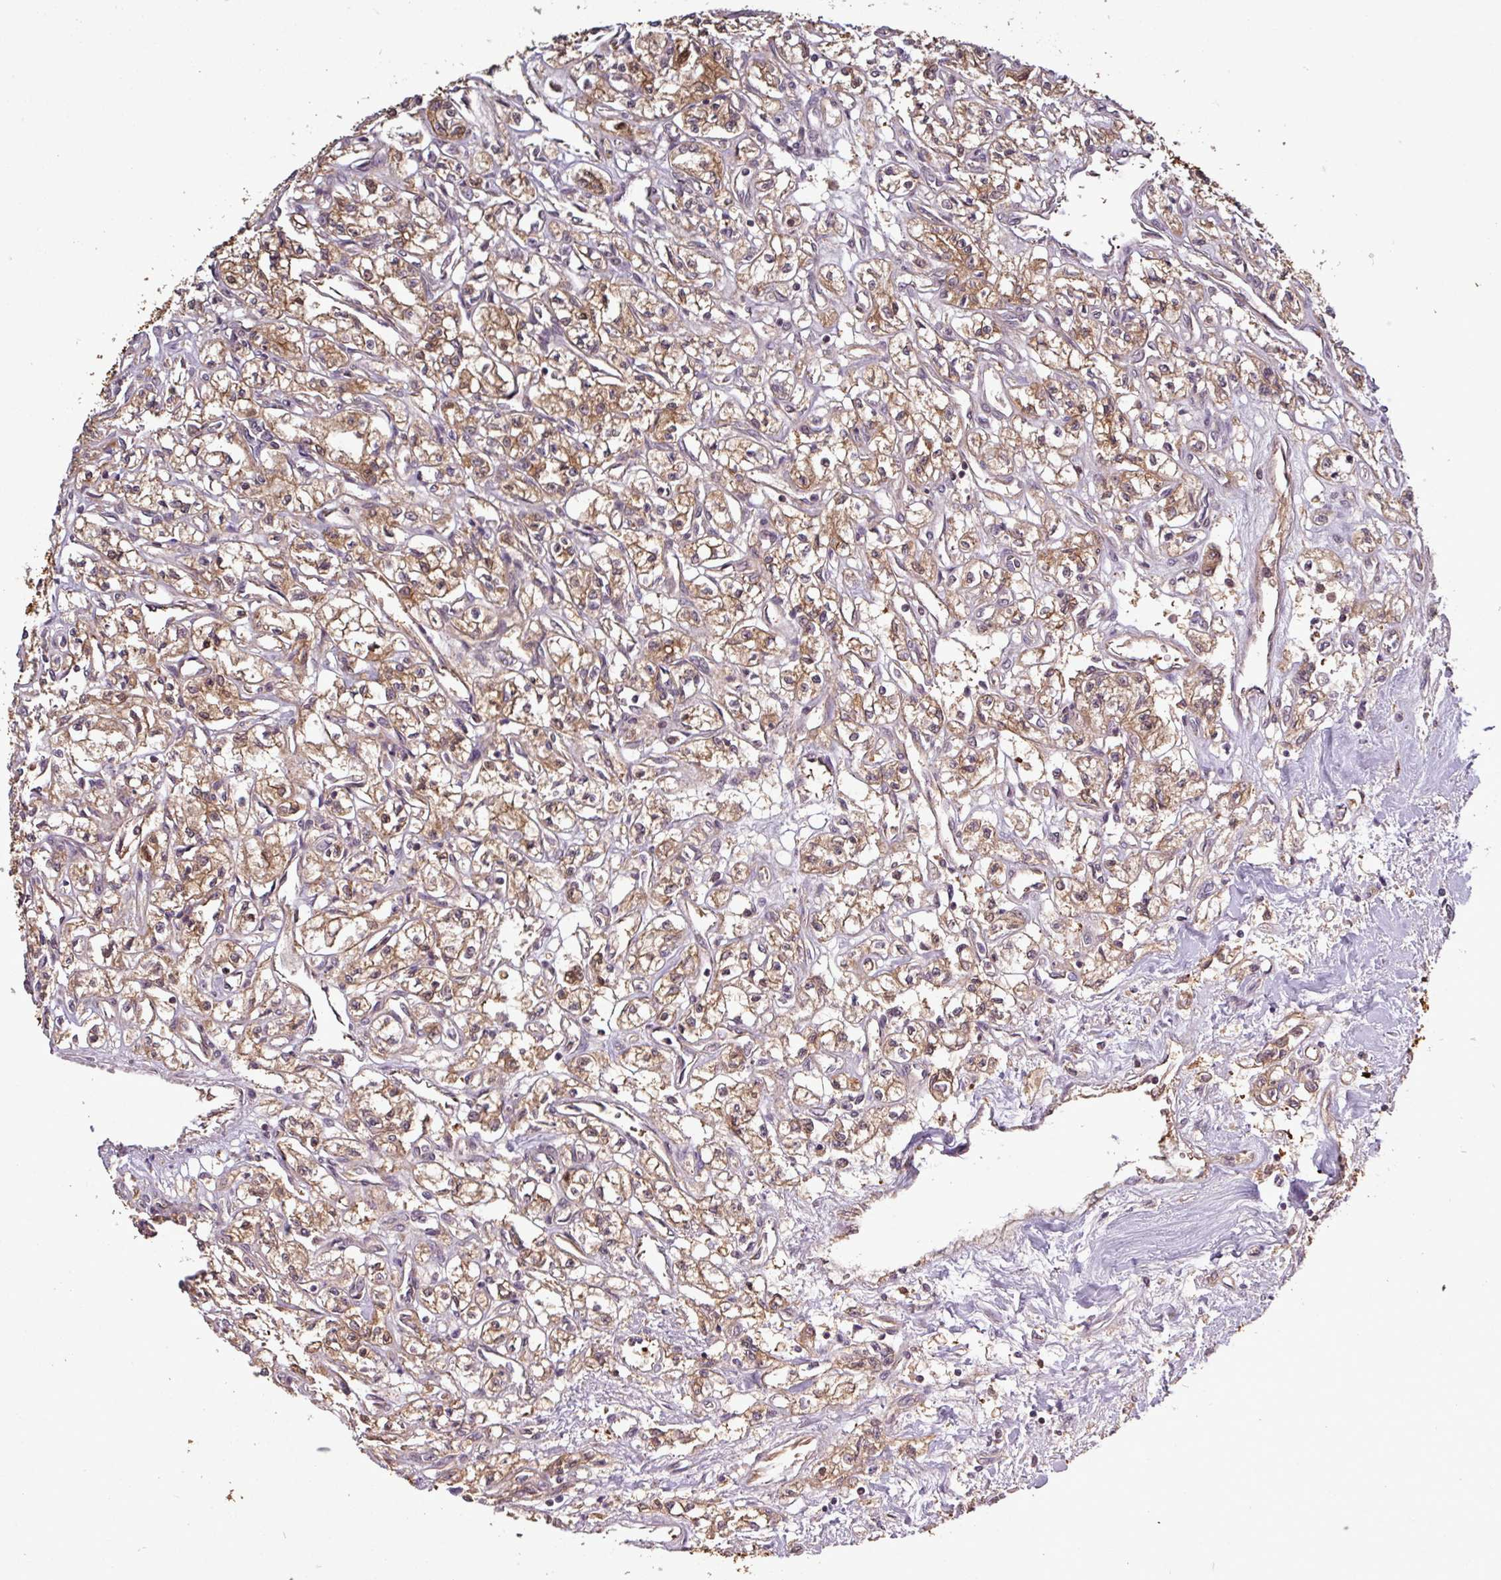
{"staining": {"intensity": "moderate", "quantity": ">75%", "location": "cytoplasmic/membranous"}, "tissue": "renal cancer", "cell_type": "Tumor cells", "image_type": "cancer", "snomed": [{"axis": "morphology", "description": "Adenocarcinoma, NOS"}, {"axis": "topography", "description": "Kidney"}], "caption": "This is an image of immunohistochemistry staining of renal cancer, which shows moderate staining in the cytoplasmic/membranous of tumor cells.", "gene": "SIRPB2", "patient": {"sex": "male", "age": 56}}